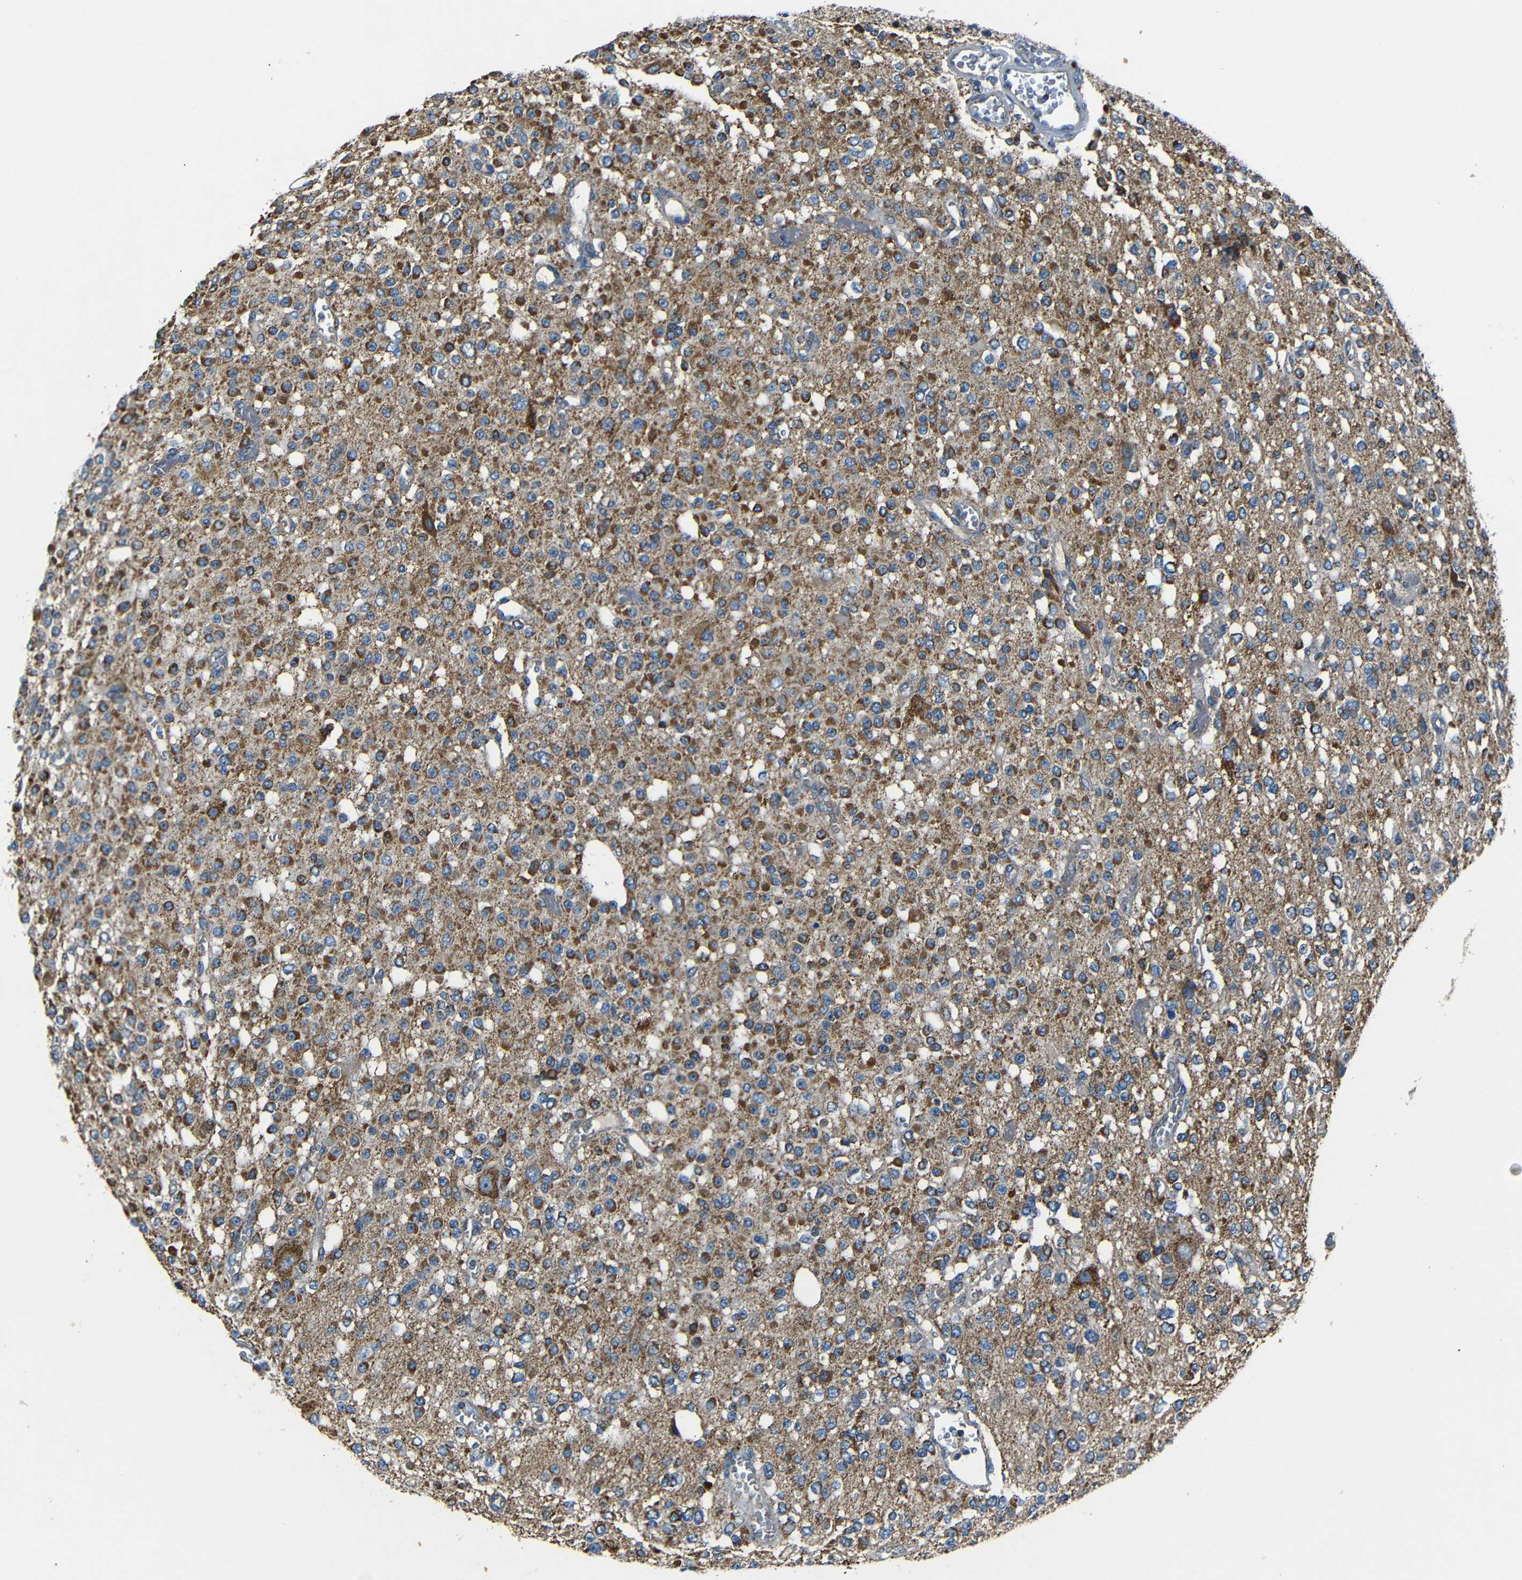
{"staining": {"intensity": "moderate", "quantity": ">75%", "location": "cytoplasmic/membranous"}, "tissue": "glioma", "cell_type": "Tumor cells", "image_type": "cancer", "snomed": [{"axis": "morphology", "description": "Glioma, malignant, Low grade"}, {"axis": "topography", "description": "Brain"}], "caption": "Immunohistochemical staining of human glioma shows medium levels of moderate cytoplasmic/membranous positivity in about >75% of tumor cells.", "gene": "NETO2", "patient": {"sex": "male", "age": 38}}